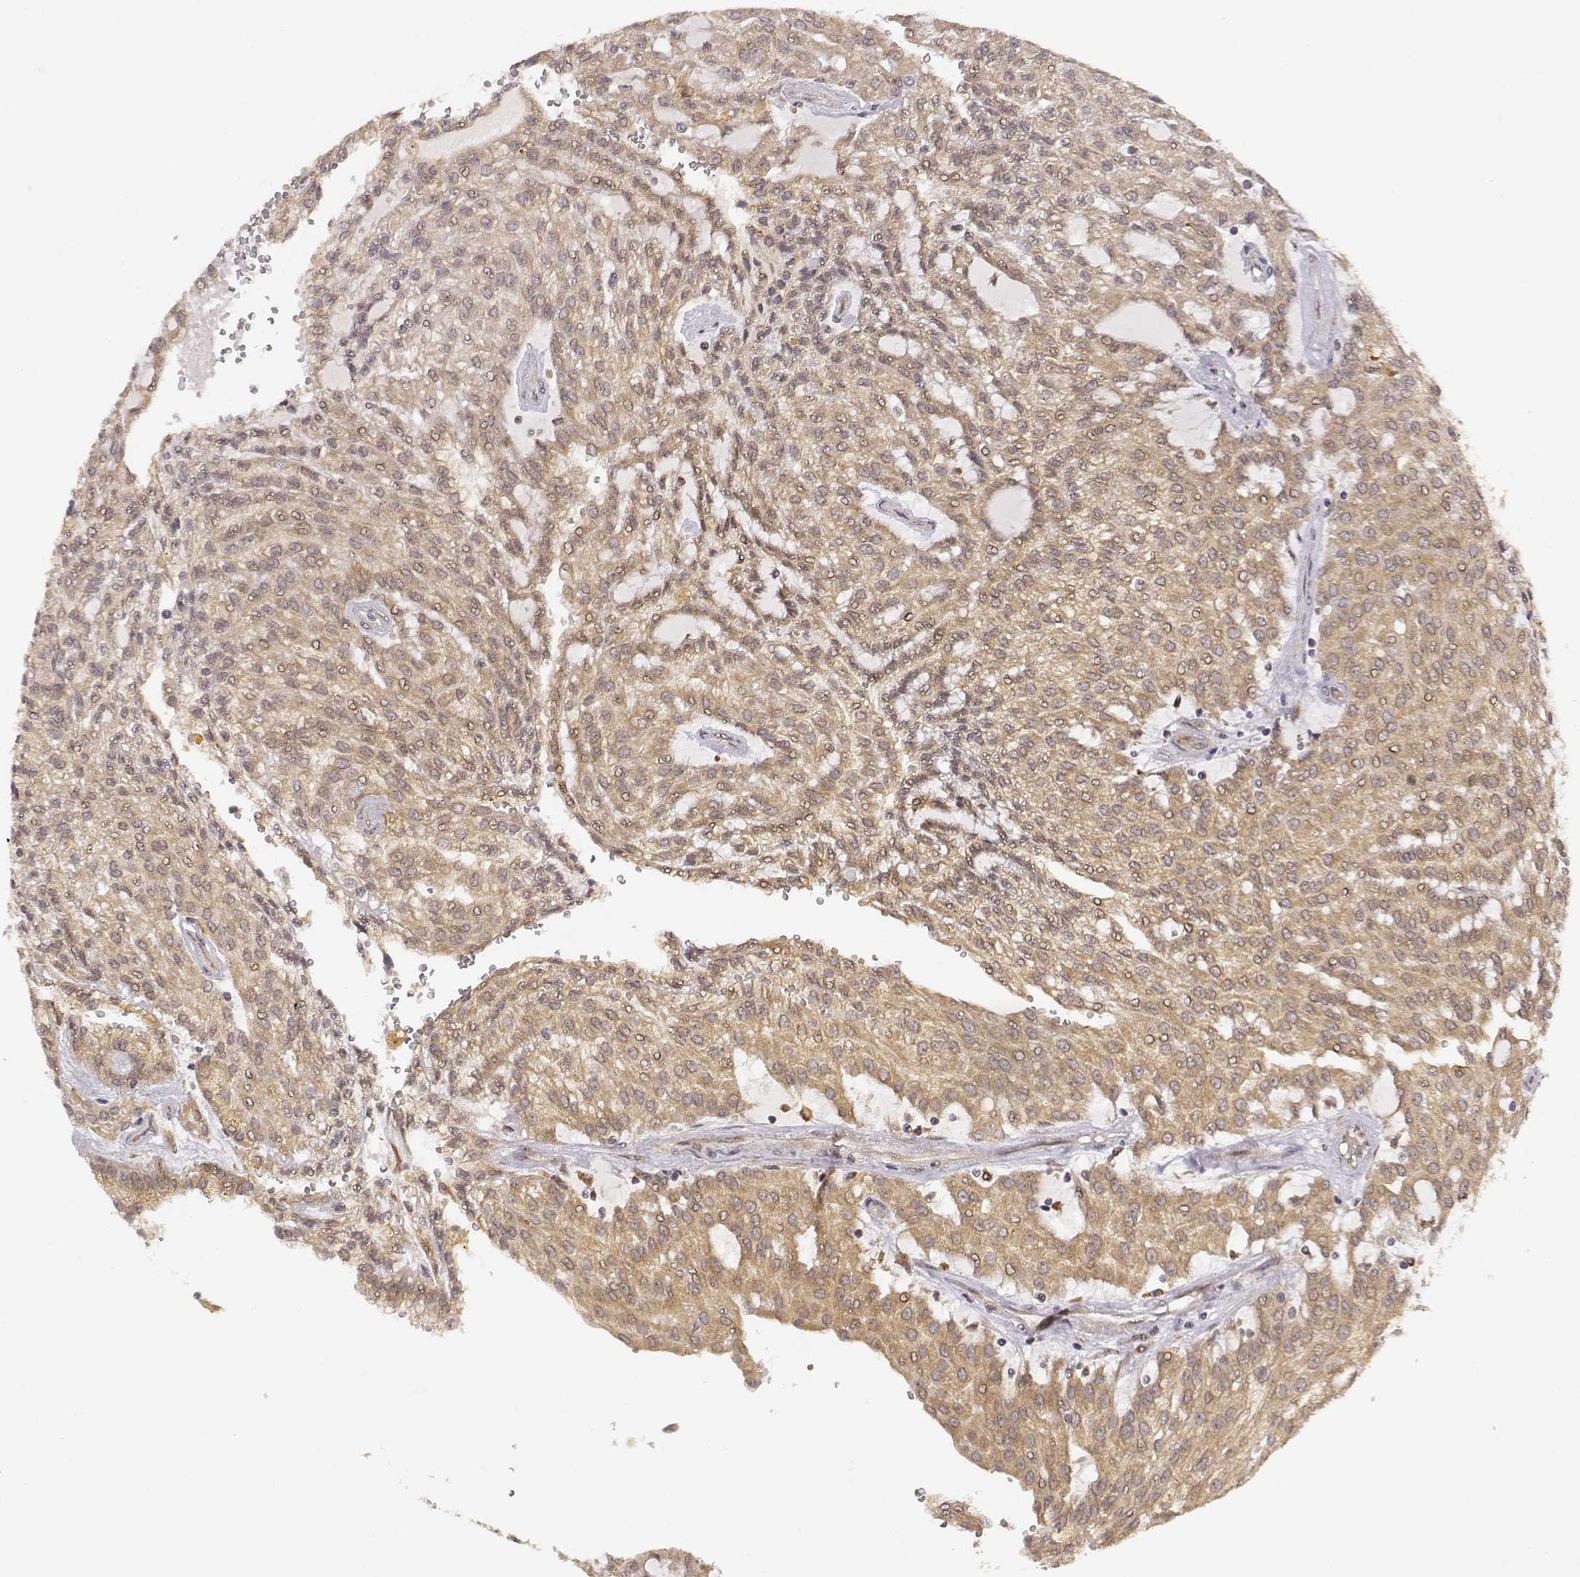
{"staining": {"intensity": "weak", "quantity": ">75%", "location": "cytoplasmic/membranous"}, "tissue": "renal cancer", "cell_type": "Tumor cells", "image_type": "cancer", "snomed": [{"axis": "morphology", "description": "Adenocarcinoma, NOS"}, {"axis": "topography", "description": "Kidney"}], "caption": "Approximately >75% of tumor cells in renal cancer show weak cytoplasmic/membranous protein staining as visualized by brown immunohistochemical staining.", "gene": "ERGIC2", "patient": {"sex": "male", "age": 63}}